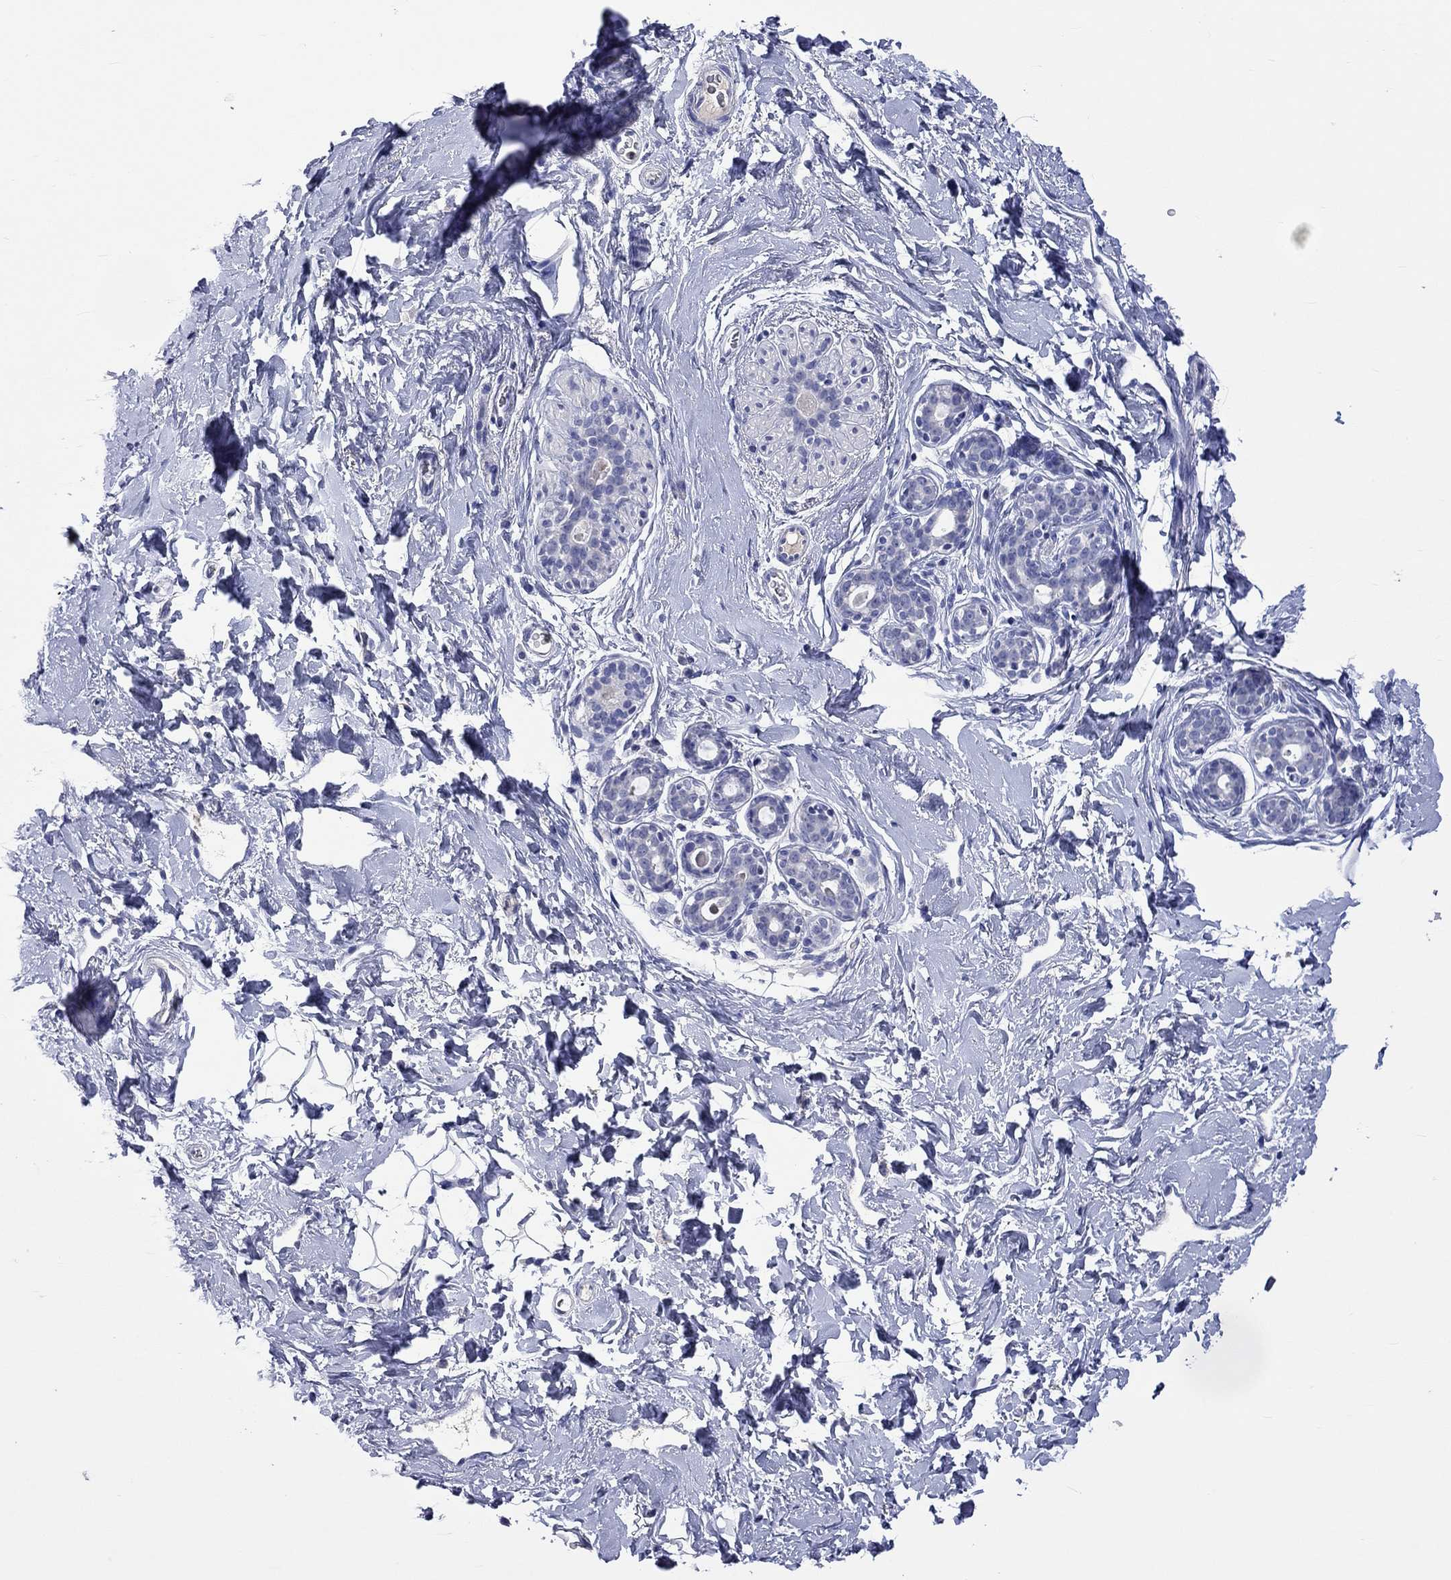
{"staining": {"intensity": "negative", "quantity": "none", "location": "none"}, "tissue": "breast", "cell_type": "Adipocytes", "image_type": "normal", "snomed": [{"axis": "morphology", "description": "Normal tissue, NOS"}, {"axis": "topography", "description": "Breast"}], "caption": "IHC image of unremarkable breast: breast stained with DAB demonstrates no significant protein positivity in adipocytes. Nuclei are stained in blue.", "gene": "LRFN4", "patient": {"sex": "female", "age": 43}}